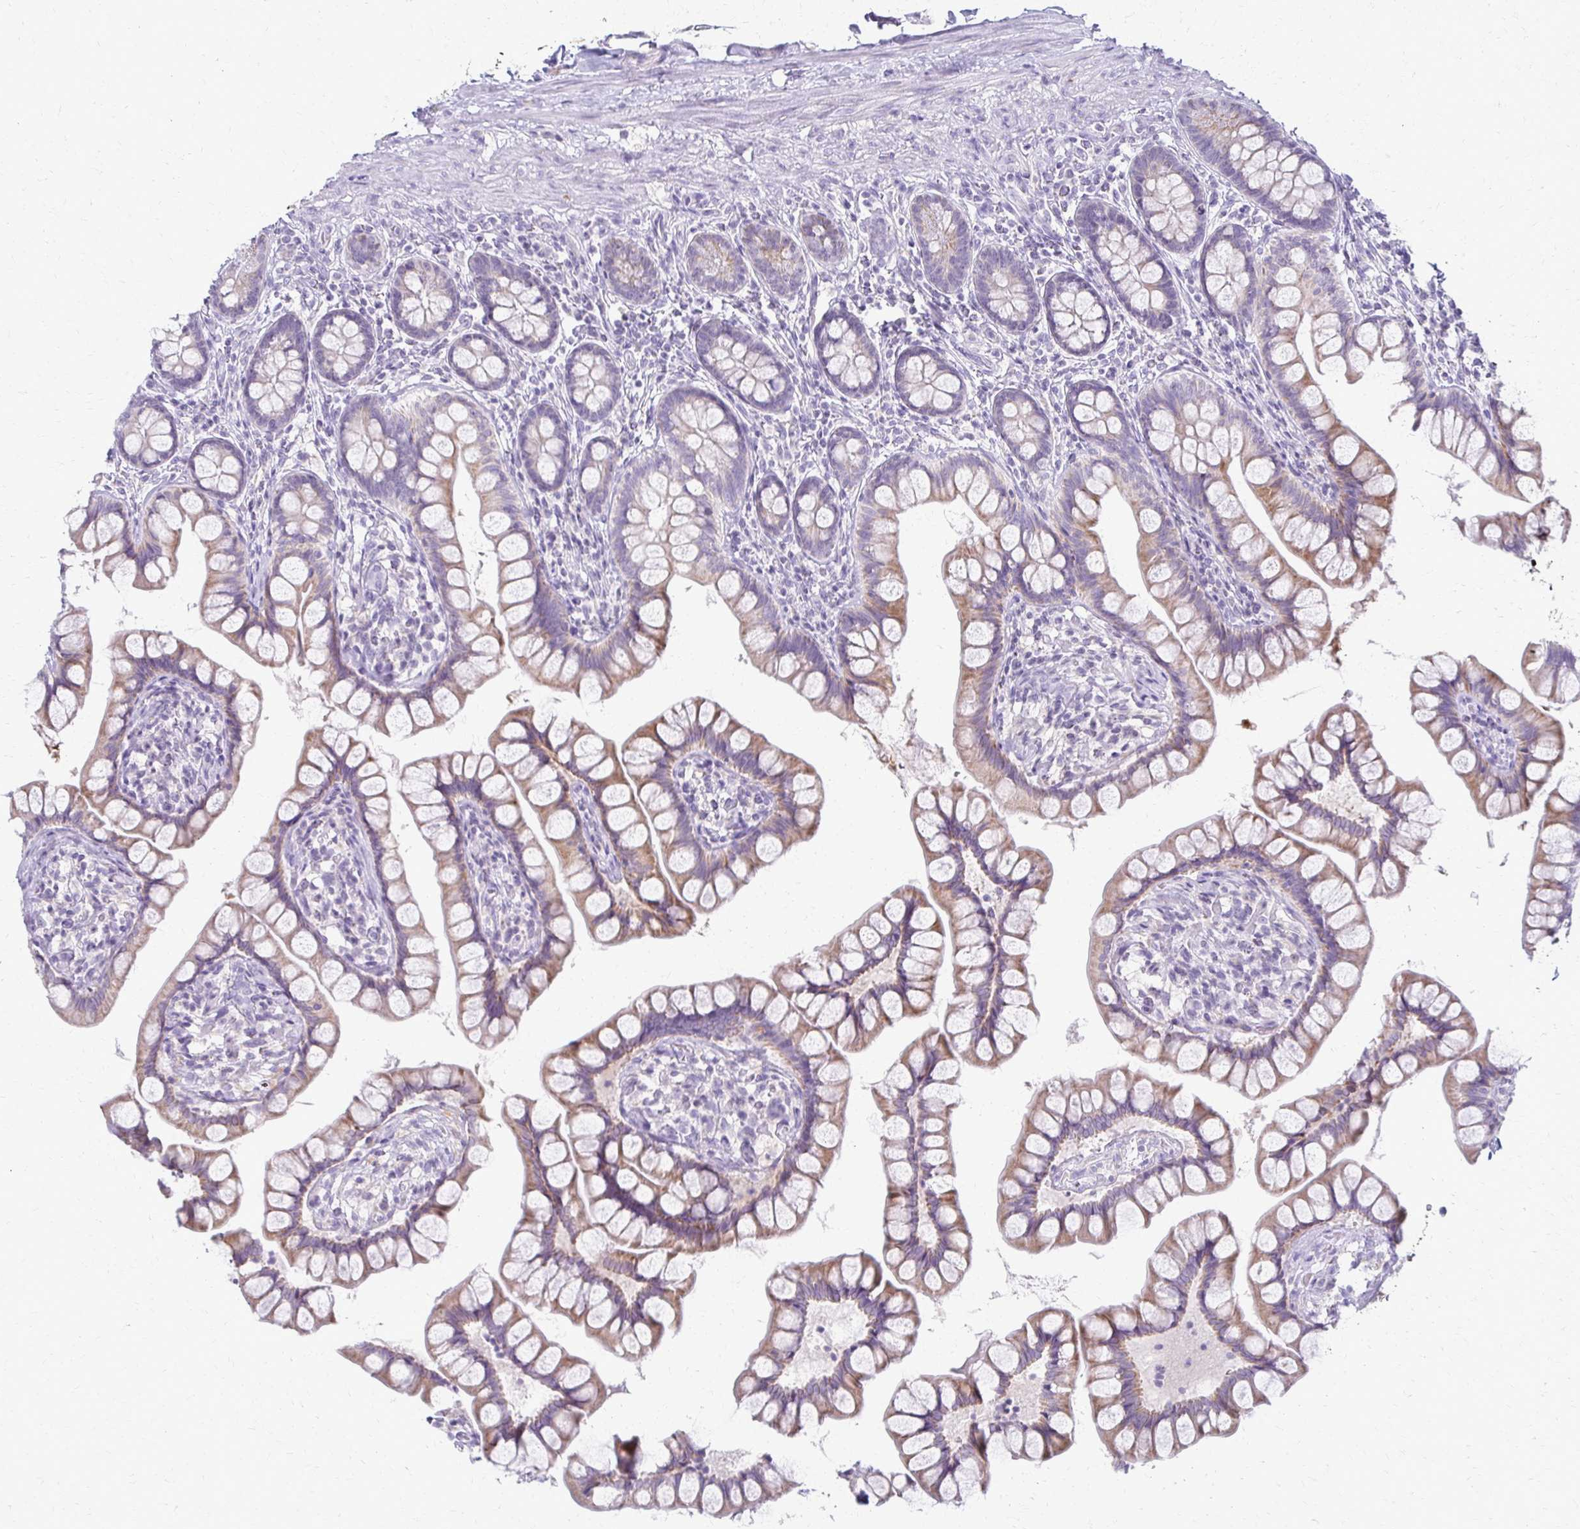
{"staining": {"intensity": "moderate", "quantity": "25%-75%", "location": "cytoplasmic/membranous"}, "tissue": "small intestine", "cell_type": "Glandular cells", "image_type": "normal", "snomed": [{"axis": "morphology", "description": "Normal tissue, NOS"}, {"axis": "topography", "description": "Small intestine"}], "caption": "IHC of benign small intestine displays medium levels of moderate cytoplasmic/membranous staining in about 25%-75% of glandular cells. (IHC, brightfield microscopy, high magnification).", "gene": "FCGR2A", "patient": {"sex": "male", "age": 70}}